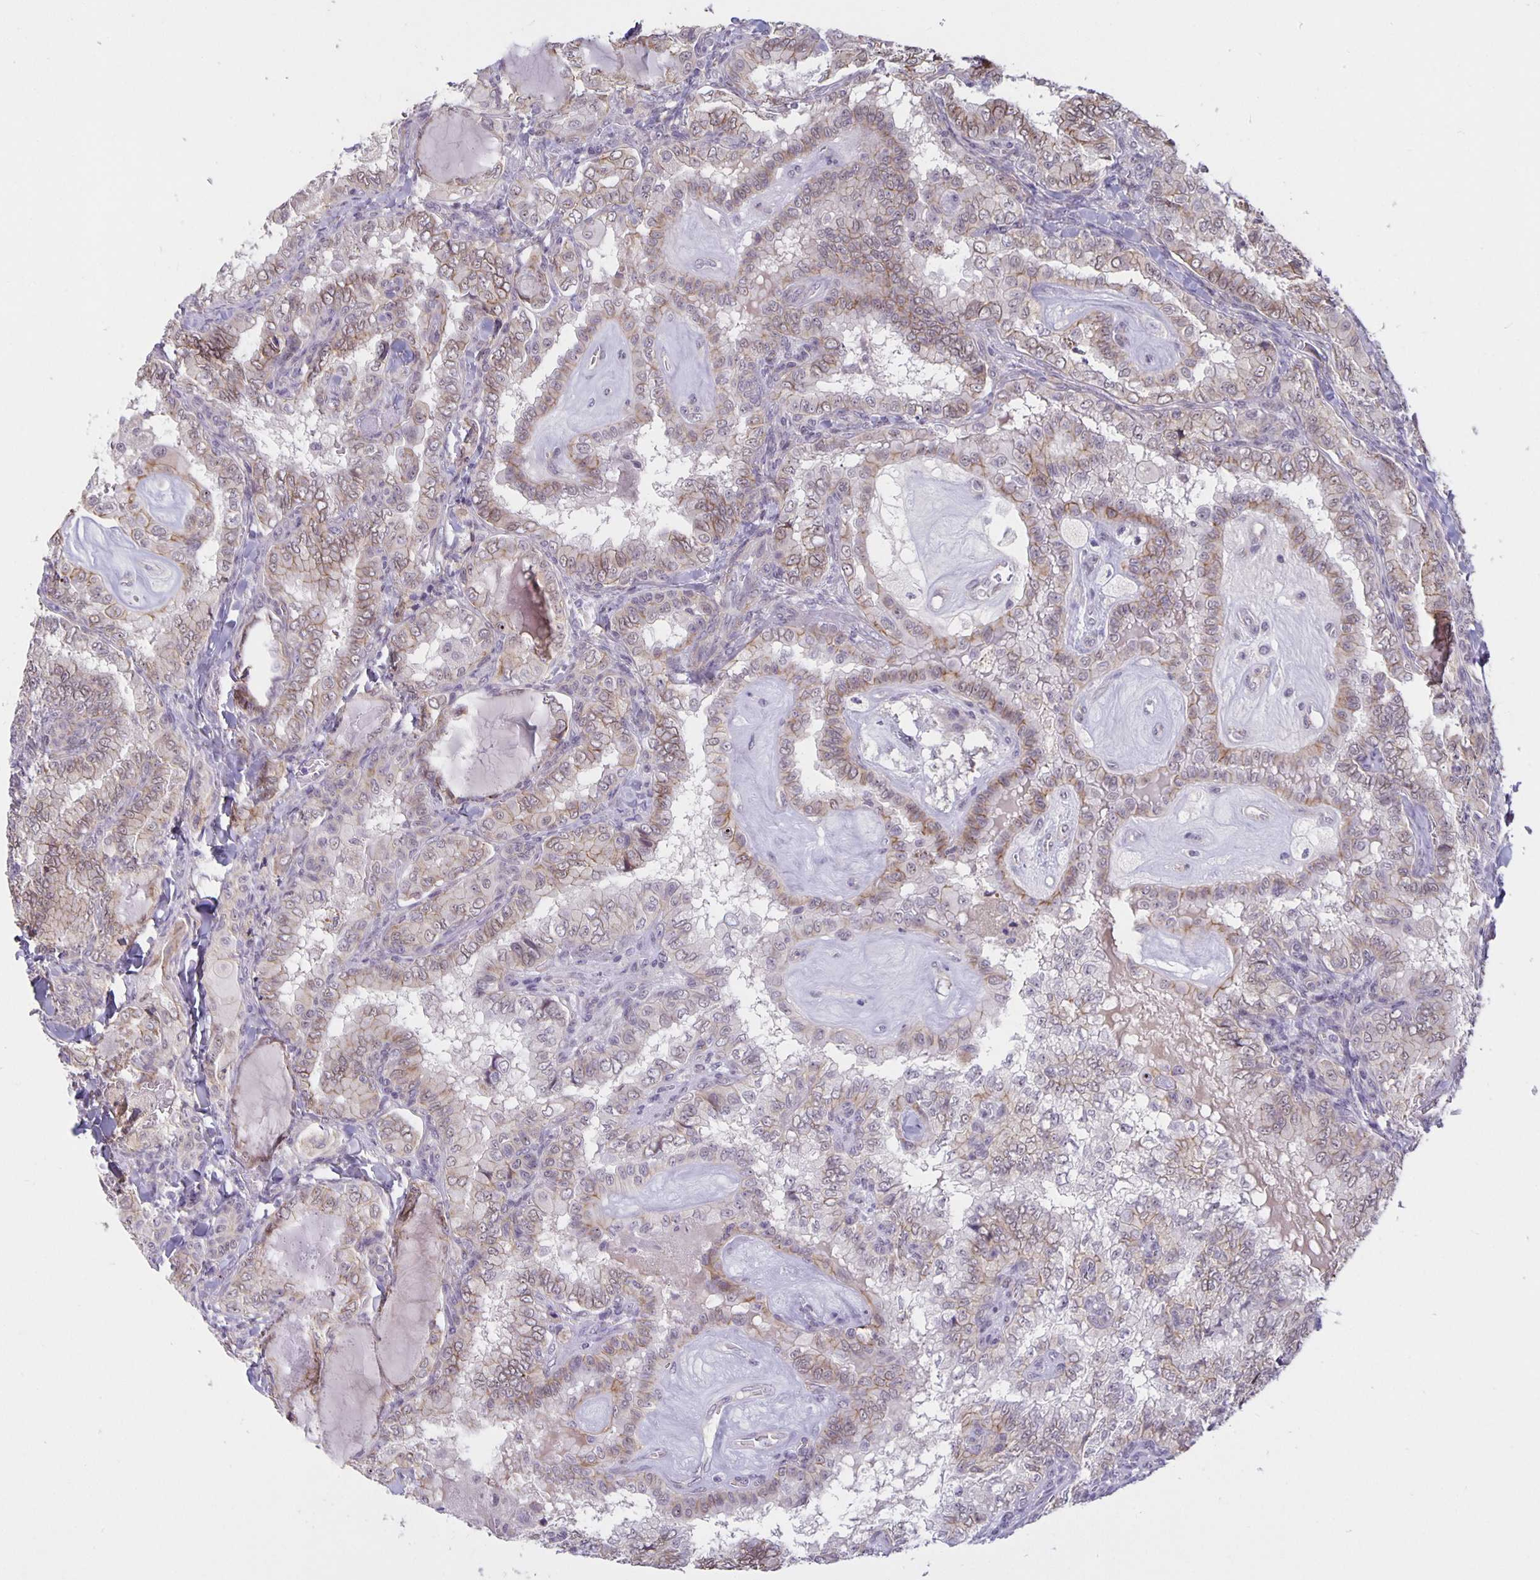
{"staining": {"intensity": "weak", "quantity": "25%-75%", "location": "cytoplasmic/membranous"}, "tissue": "thyroid cancer", "cell_type": "Tumor cells", "image_type": "cancer", "snomed": [{"axis": "morphology", "description": "Papillary adenocarcinoma, NOS"}, {"axis": "topography", "description": "Thyroid gland"}], "caption": "Papillary adenocarcinoma (thyroid) stained with IHC exhibits weak cytoplasmic/membranous positivity in about 25%-75% of tumor cells. The protein is stained brown, and the nuclei are stained in blue (DAB (3,3'-diaminobenzidine) IHC with brightfield microscopy, high magnification).", "gene": "ARVCF", "patient": {"sex": "female", "age": 75}}